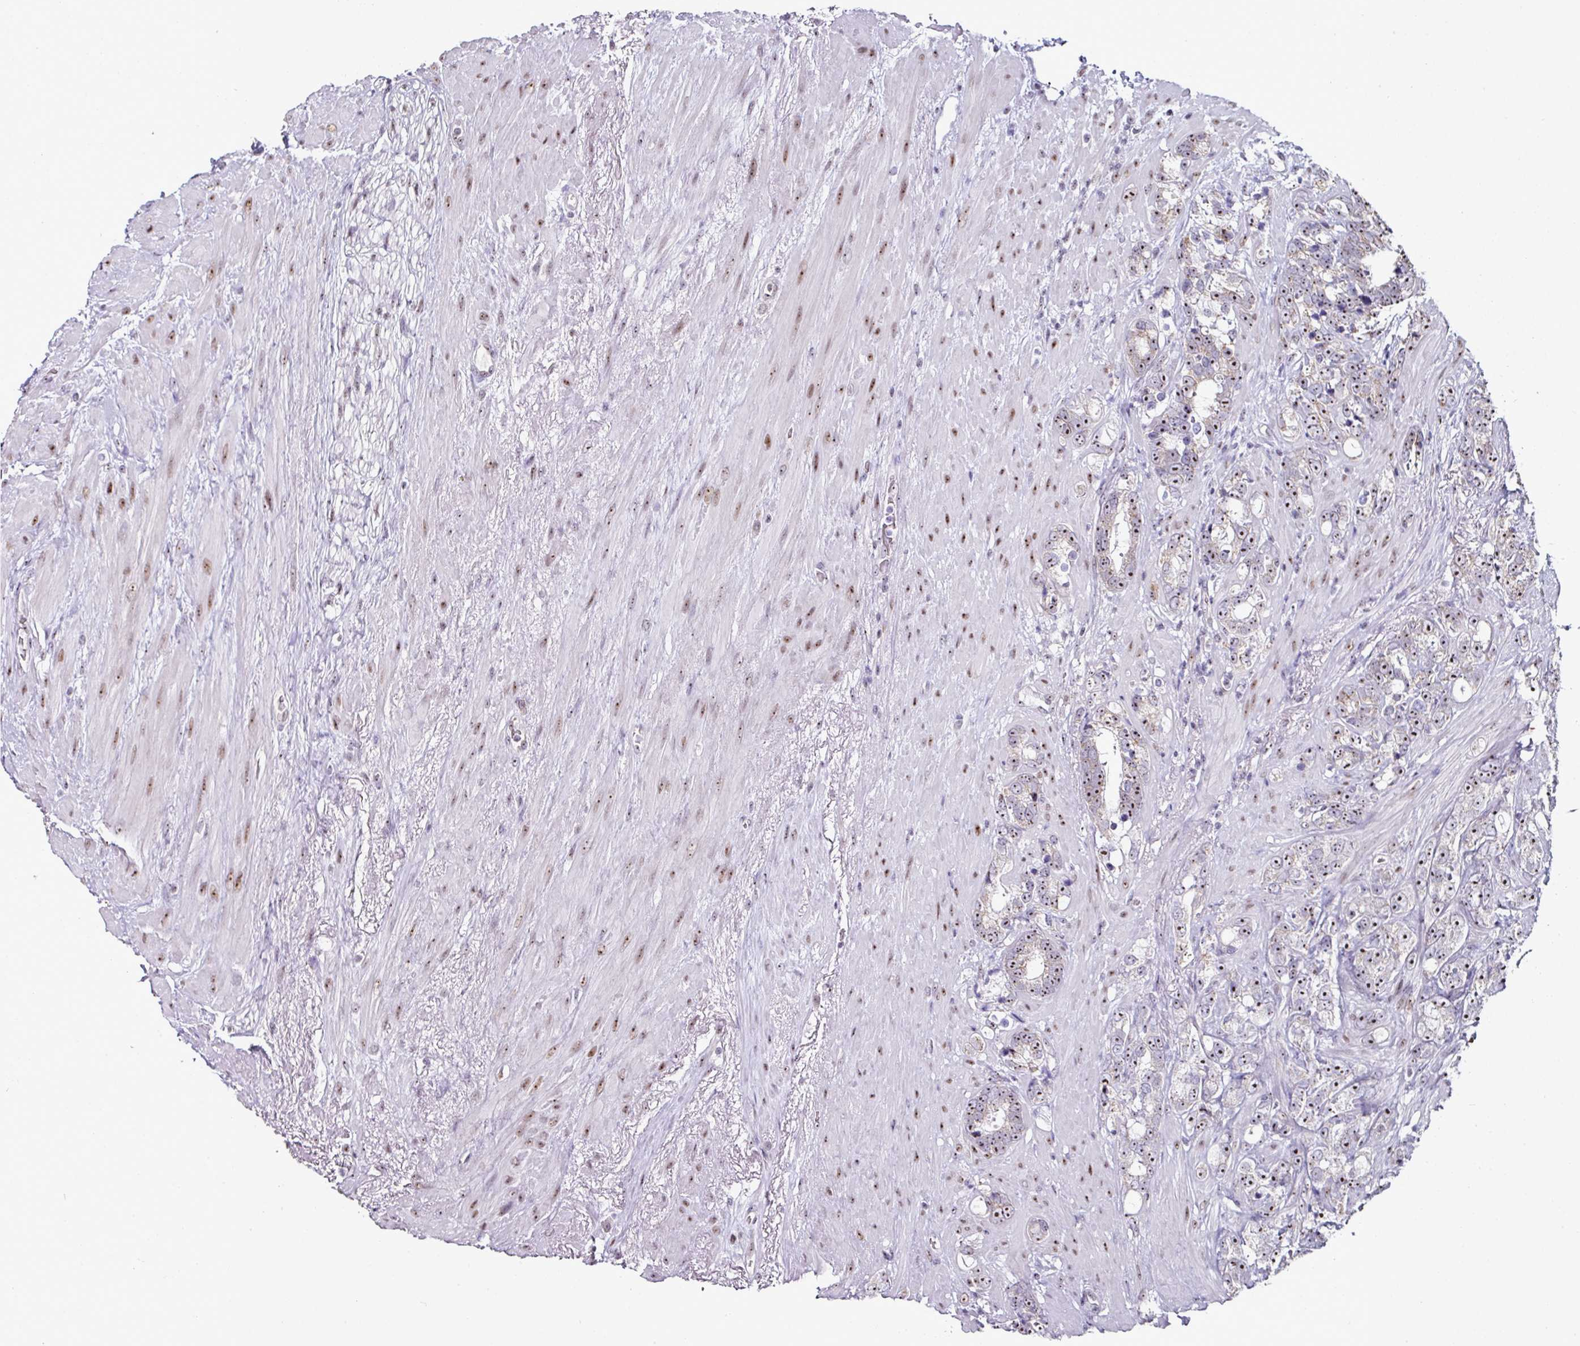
{"staining": {"intensity": "moderate", "quantity": ">75%", "location": "nuclear"}, "tissue": "prostate cancer", "cell_type": "Tumor cells", "image_type": "cancer", "snomed": [{"axis": "morphology", "description": "Adenocarcinoma, High grade"}, {"axis": "topography", "description": "Prostate"}], "caption": "High-power microscopy captured an immunohistochemistry photomicrograph of prostate cancer, revealing moderate nuclear positivity in approximately >75% of tumor cells. (DAB (3,3'-diaminobenzidine) IHC, brown staining for protein, blue staining for nuclei).", "gene": "NACC2", "patient": {"sex": "male", "age": 74}}